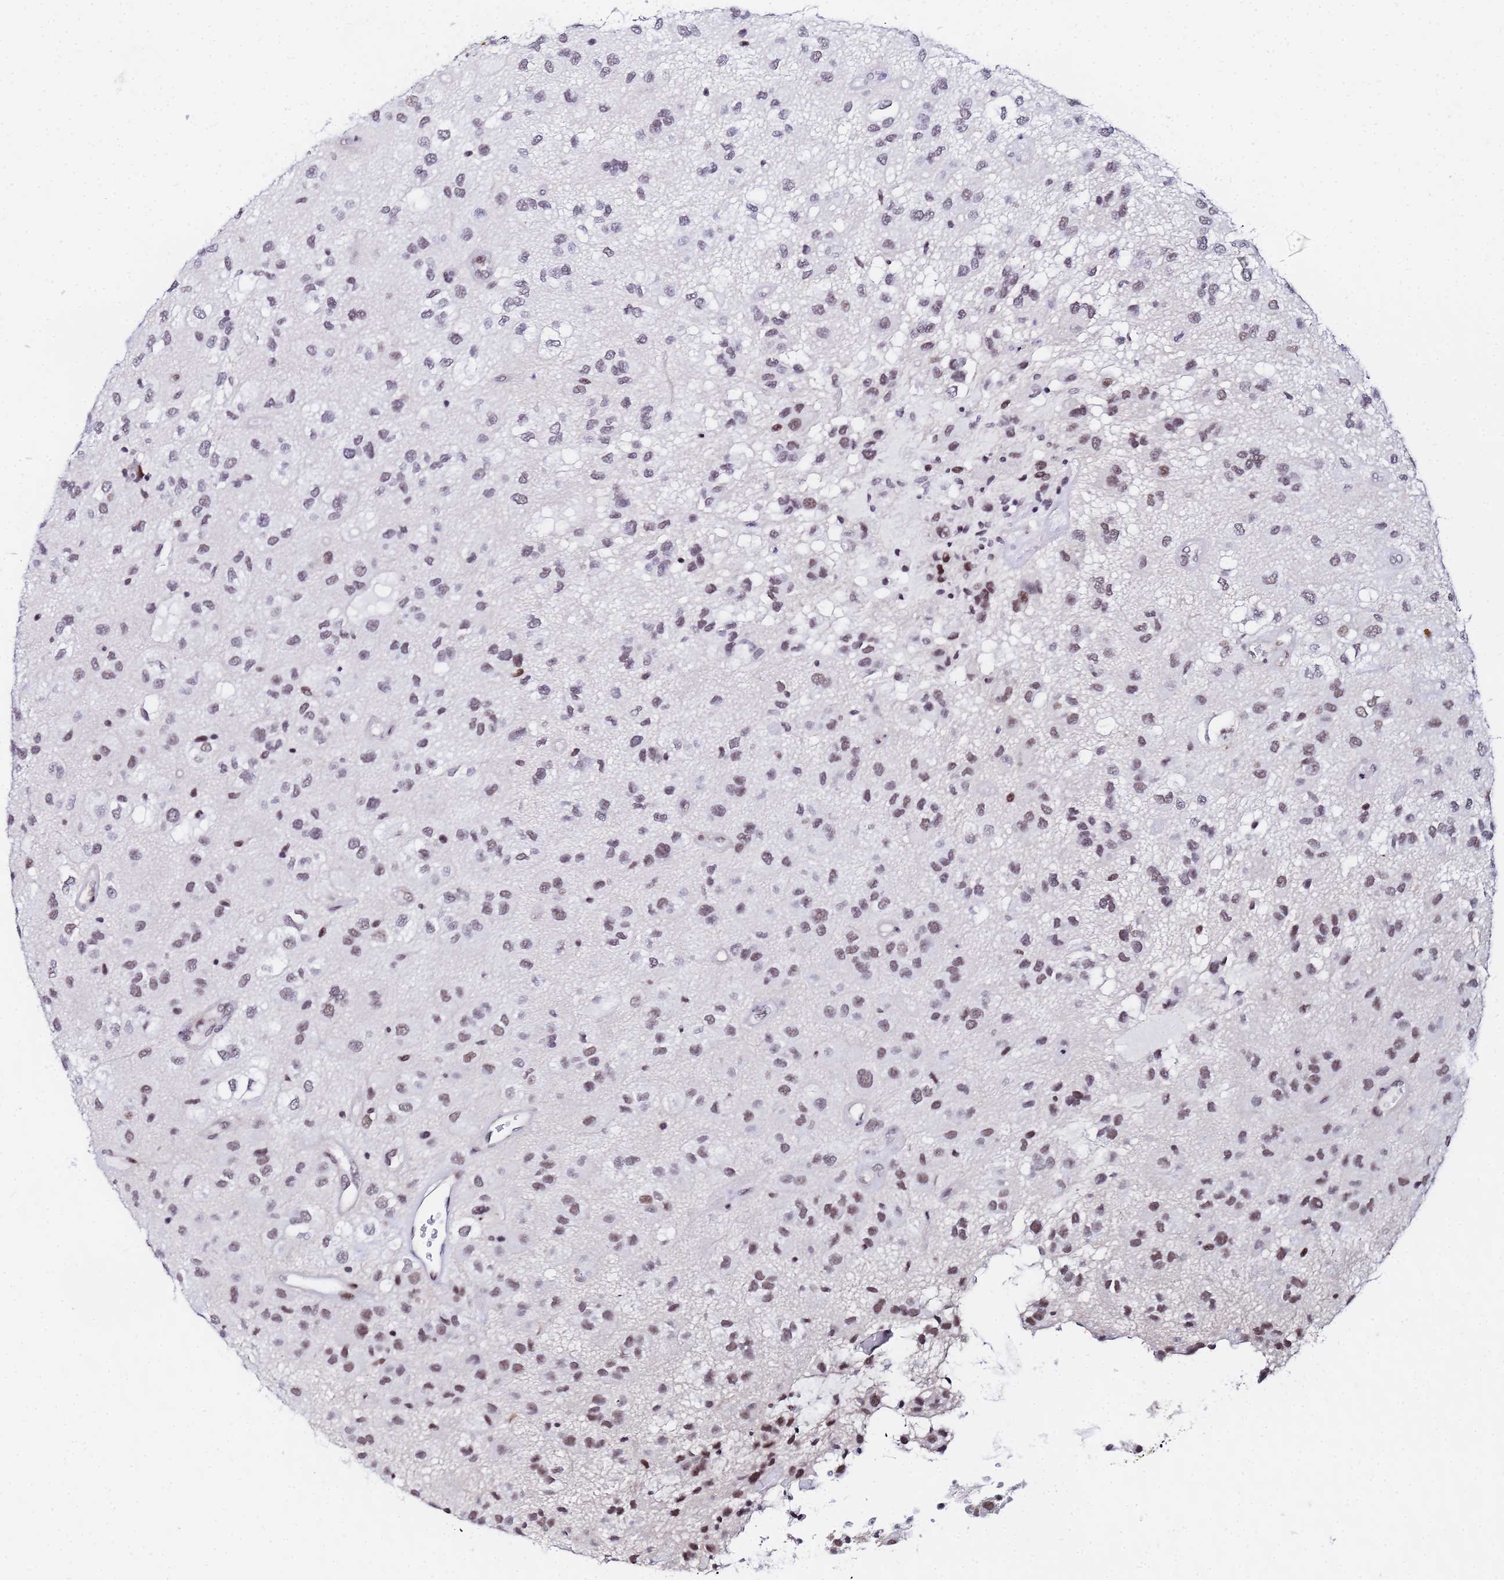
{"staining": {"intensity": "moderate", "quantity": "25%-75%", "location": "nuclear"}, "tissue": "glioma", "cell_type": "Tumor cells", "image_type": "cancer", "snomed": [{"axis": "morphology", "description": "Glioma, malignant, Low grade"}, {"axis": "topography", "description": "Brain"}], "caption": "High-magnification brightfield microscopy of glioma stained with DAB (3,3'-diaminobenzidine) (brown) and counterstained with hematoxylin (blue). tumor cells exhibit moderate nuclear expression is present in about25%-75% of cells.", "gene": "CKMT1A", "patient": {"sex": "male", "age": 66}}